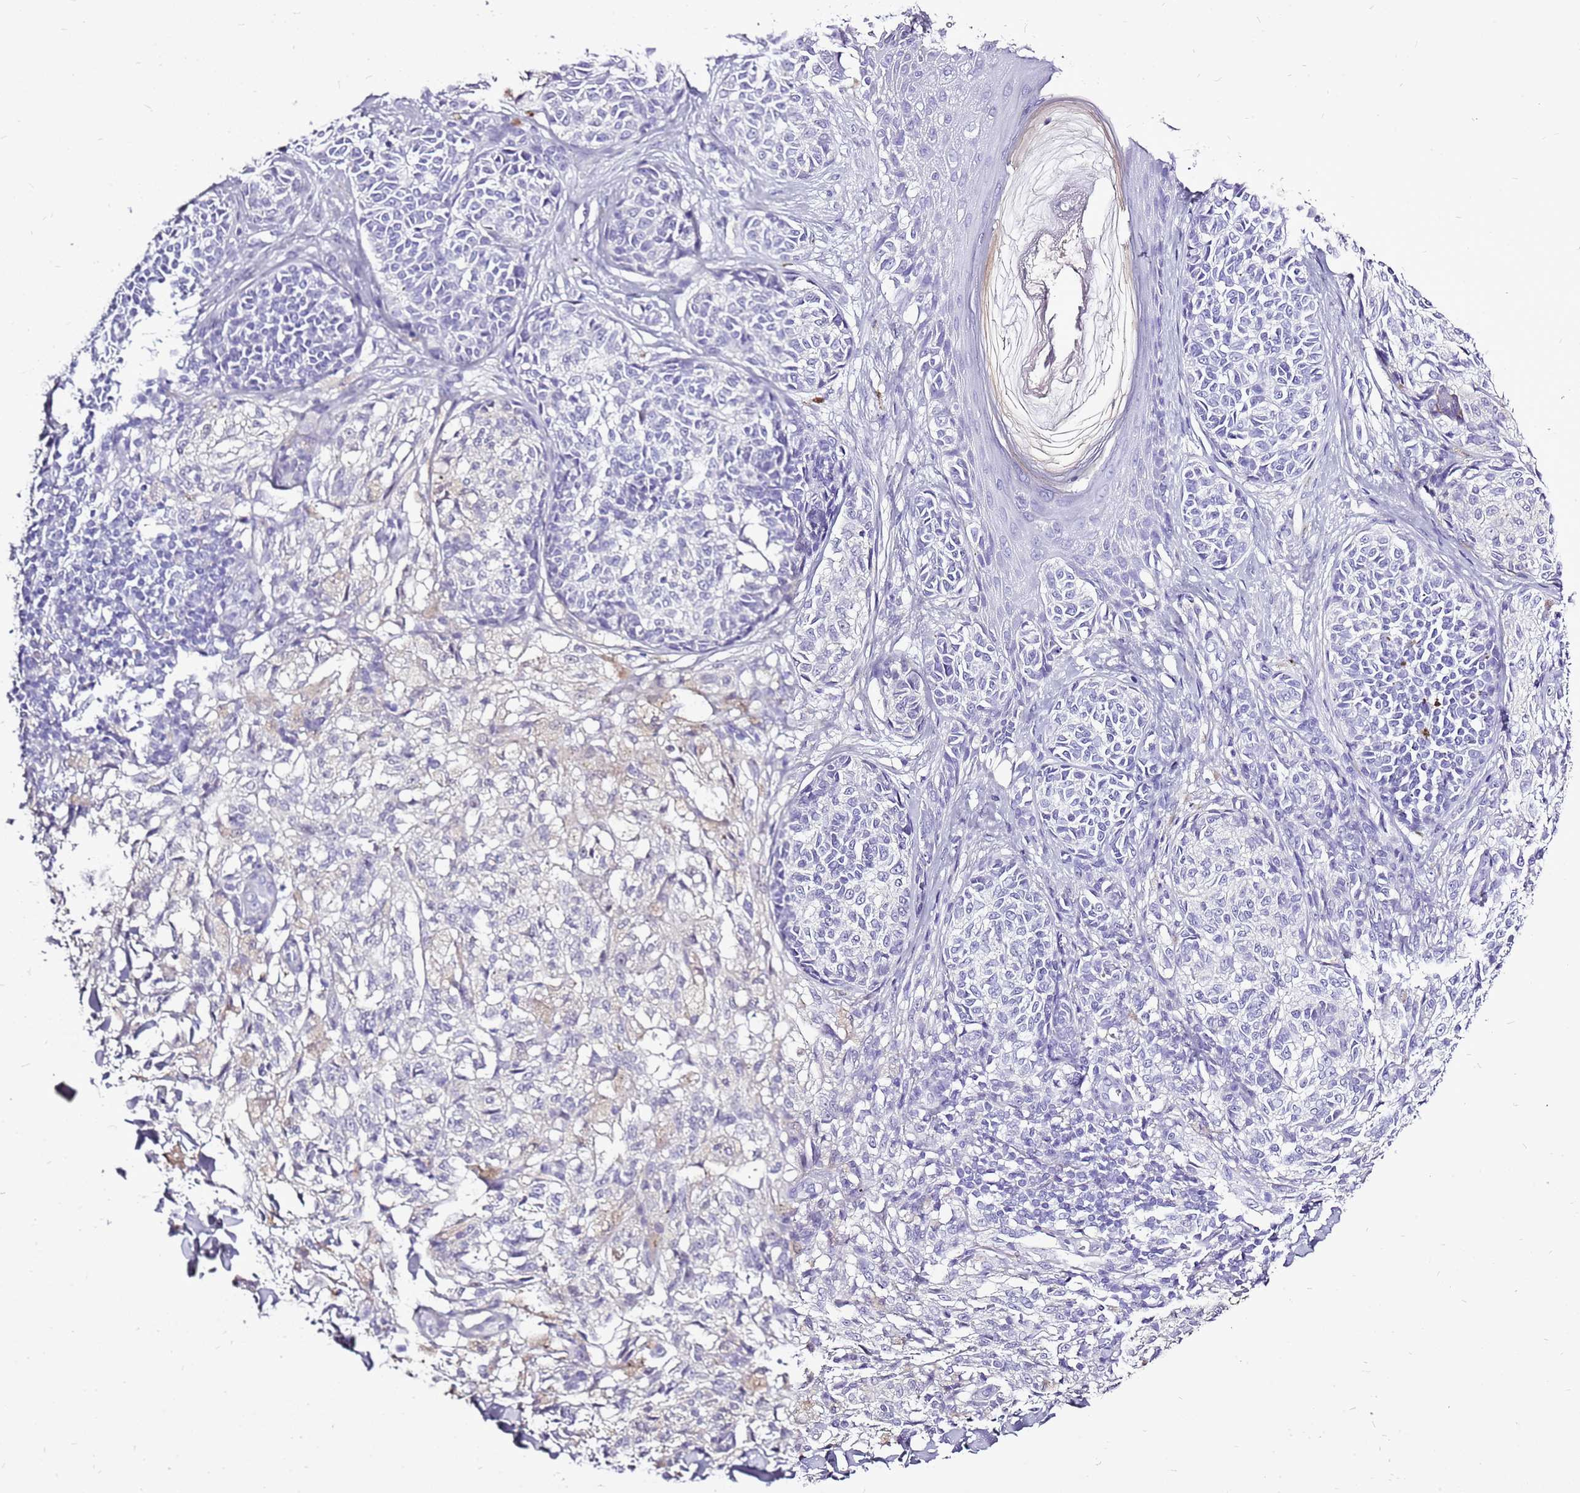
{"staining": {"intensity": "negative", "quantity": "none", "location": "none"}, "tissue": "melanoma", "cell_type": "Tumor cells", "image_type": "cancer", "snomed": [{"axis": "morphology", "description": "Malignant melanoma, NOS"}, {"axis": "topography", "description": "Skin of upper extremity"}], "caption": "The immunohistochemistry photomicrograph has no significant staining in tumor cells of melanoma tissue. The staining is performed using DAB brown chromogen with nuclei counter-stained in using hematoxylin.", "gene": "ACSS3", "patient": {"sex": "male", "age": 40}}